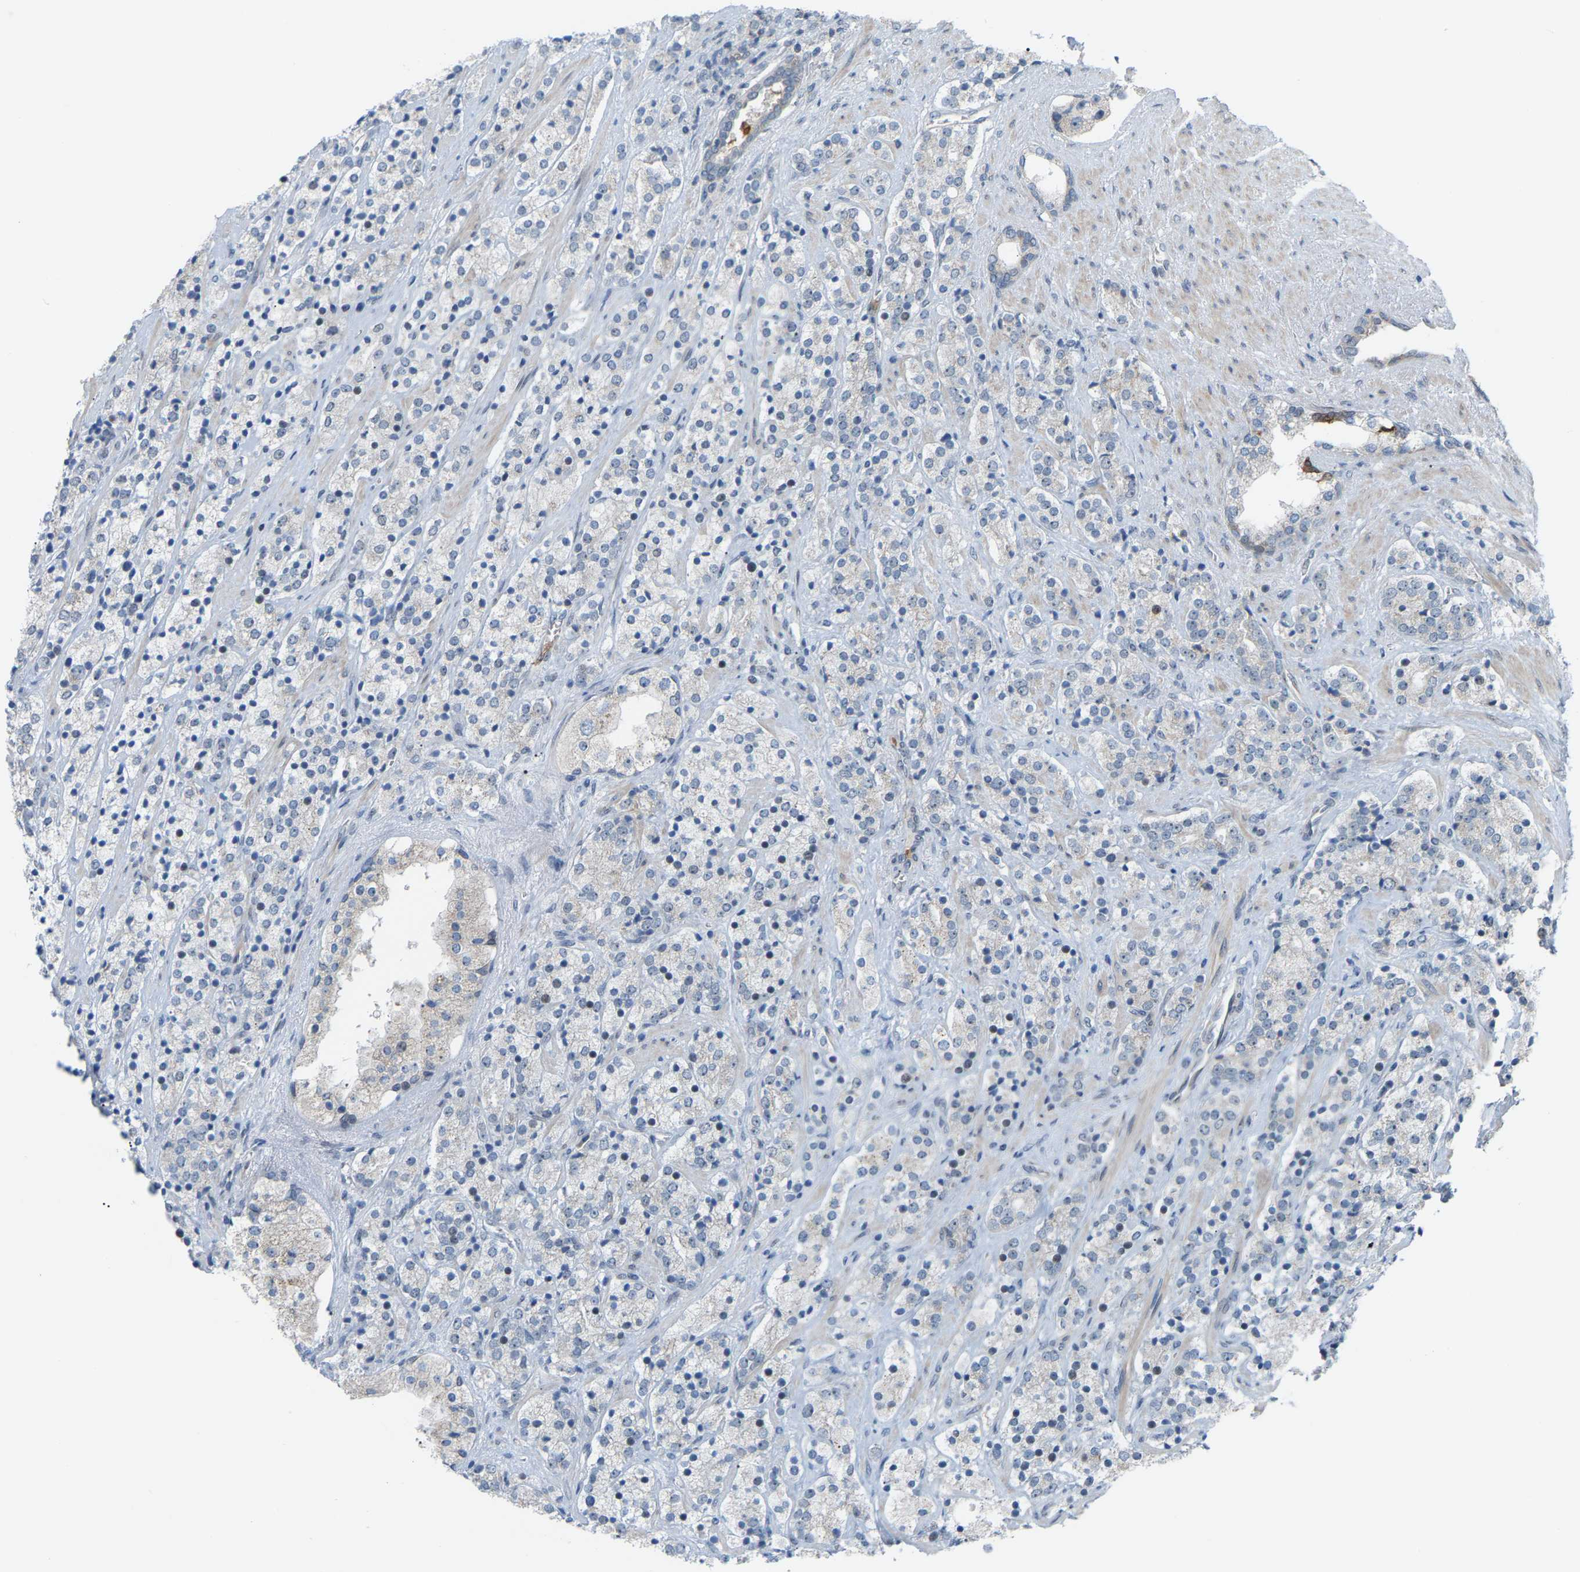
{"staining": {"intensity": "negative", "quantity": "none", "location": "none"}, "tissue": "prostate cancer", "cell_type": "Tumor cells", "image_type": "cancer", "snomed": [{"axis": "morphology", "description": "Adenocarcinoma, High grade"}, {"axis": "topography", "description": "Prostate"}], "caption": "High magnification brightfield microscopy of prostate adenocarcinoma (high-grade) stained with DAB (3,3'-diaminobenzidine) (brown) and counterstained with hematoxylin (blue): tumor cells show no significant staining. (DAB (3,3'-diaminobenzidine) immunohistochemistry, high magnification).", "gene": "CROT", "patient": {"sex": "male", "age": 71}}